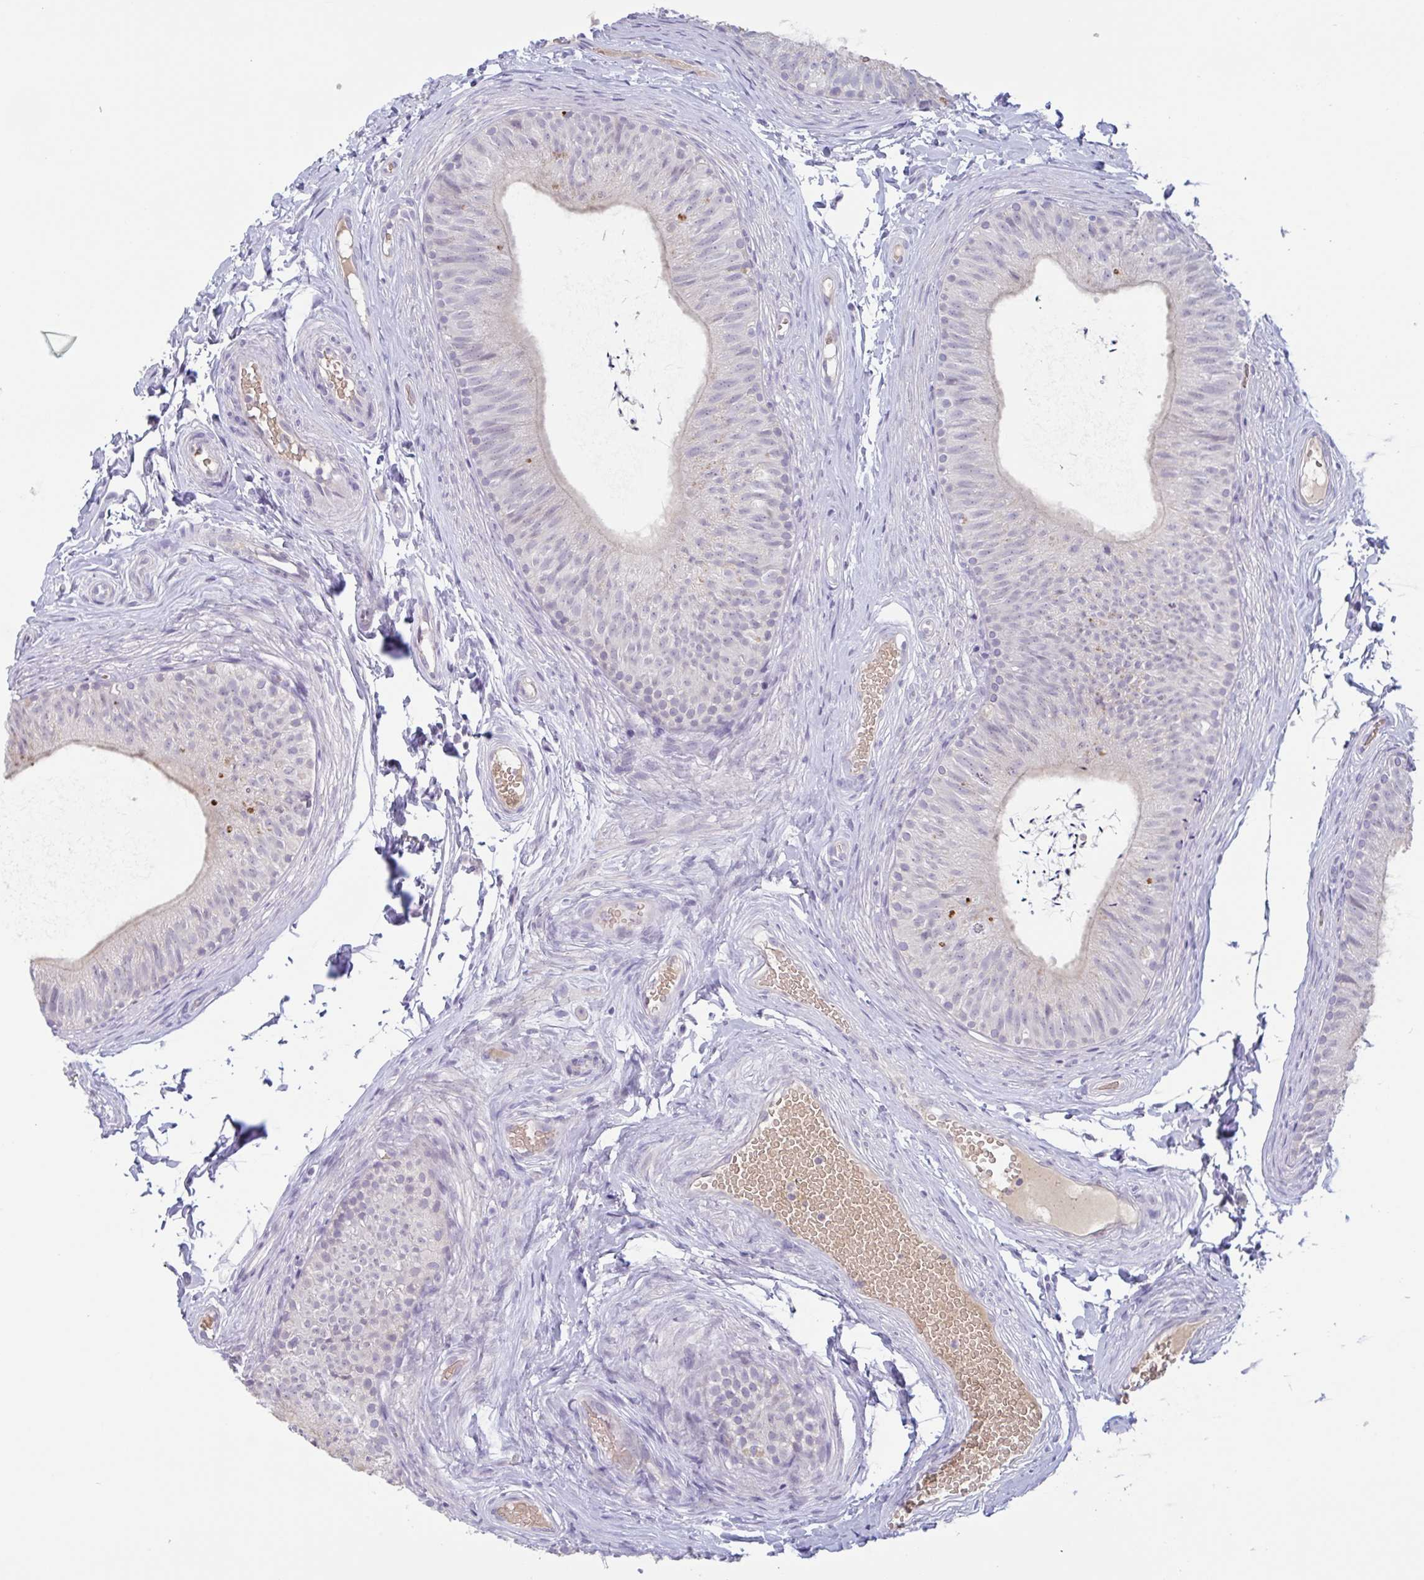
{"staining": {"intensity": "negative", "quantity": "none", "location": "none"}, "tissue": "epididymis", "cell_type": "Glandular cells", "image_type": "normal", "snomed": [{"axis": "morphology", "description": "Normal tissue, NOS"}, {"axis": "topography", "description": "Epididymis, spermatic cord, NOS"}, {"axis": "topography", "description": "Epididymis"}, {"axis": "topography", "description": "Peripheral nerve tissue"}], "caption": "Glandular cells are negative for protein expression in normal human epididymis. The staining is performed using DAB (3,3'-diaminobenzidine) brown chromogen with nuclei counter-stained in using hematoxylin.", "gene": "RHAG", "patient": {"sex": "male", "age": 29}}